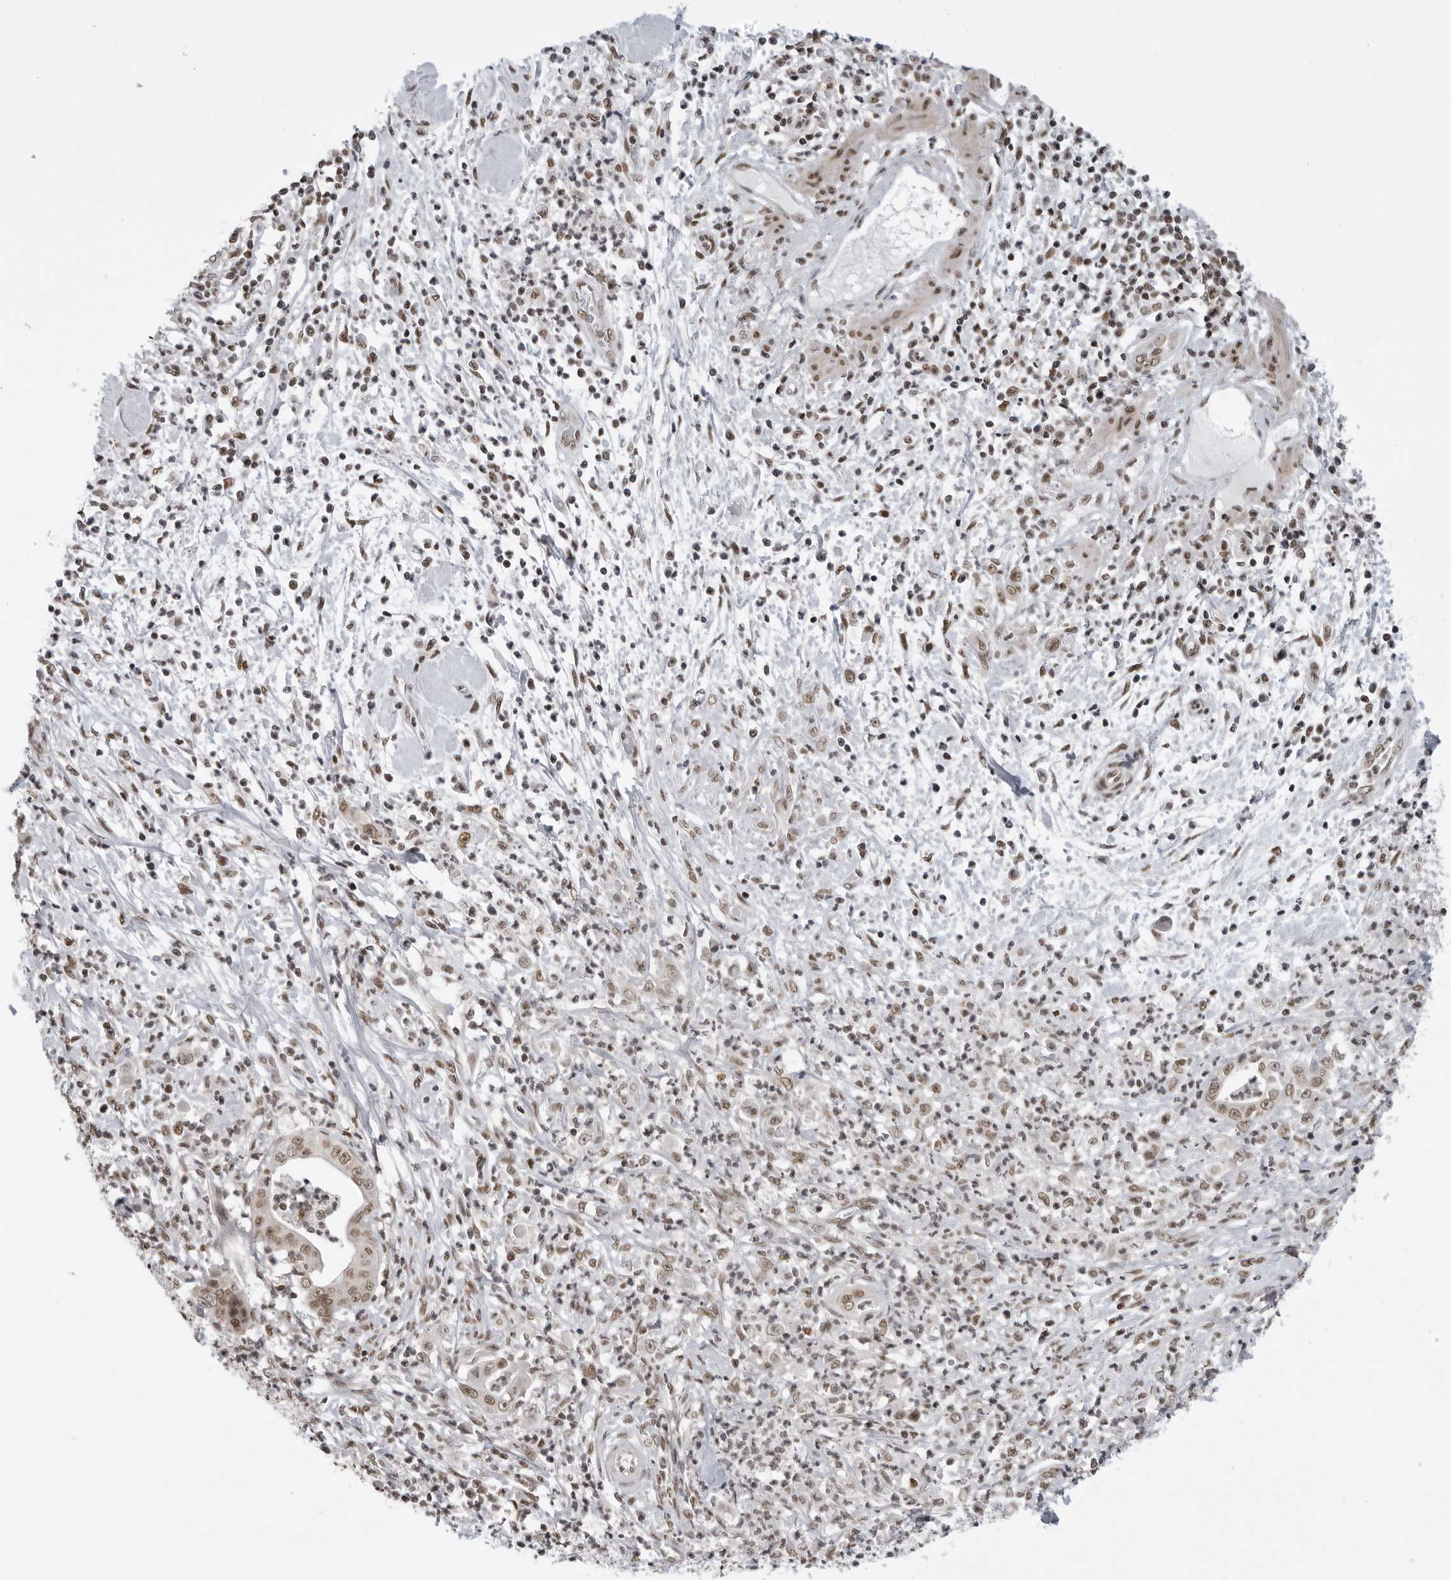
{"staining": {"intensity": "moderate", "quantity": ">75%", "location": "nuclear"}, "tissue": "pancreatic cancer", "cell_type": "Tumor cells", "image_type": "cancer", "snomed": [{"axis": "morphology", "description": "Adenocarcinoma, NOS"}, {"axis": "topography", "description": "Pancreas"}], "caption": "IHC (DAB) staining of pancreatic adenocarcinoma shows moderate nuclear protein expression in about >75% of tumor cells.", "gene": "RPA2", "patient": {"sex": "male", "age": 69}}